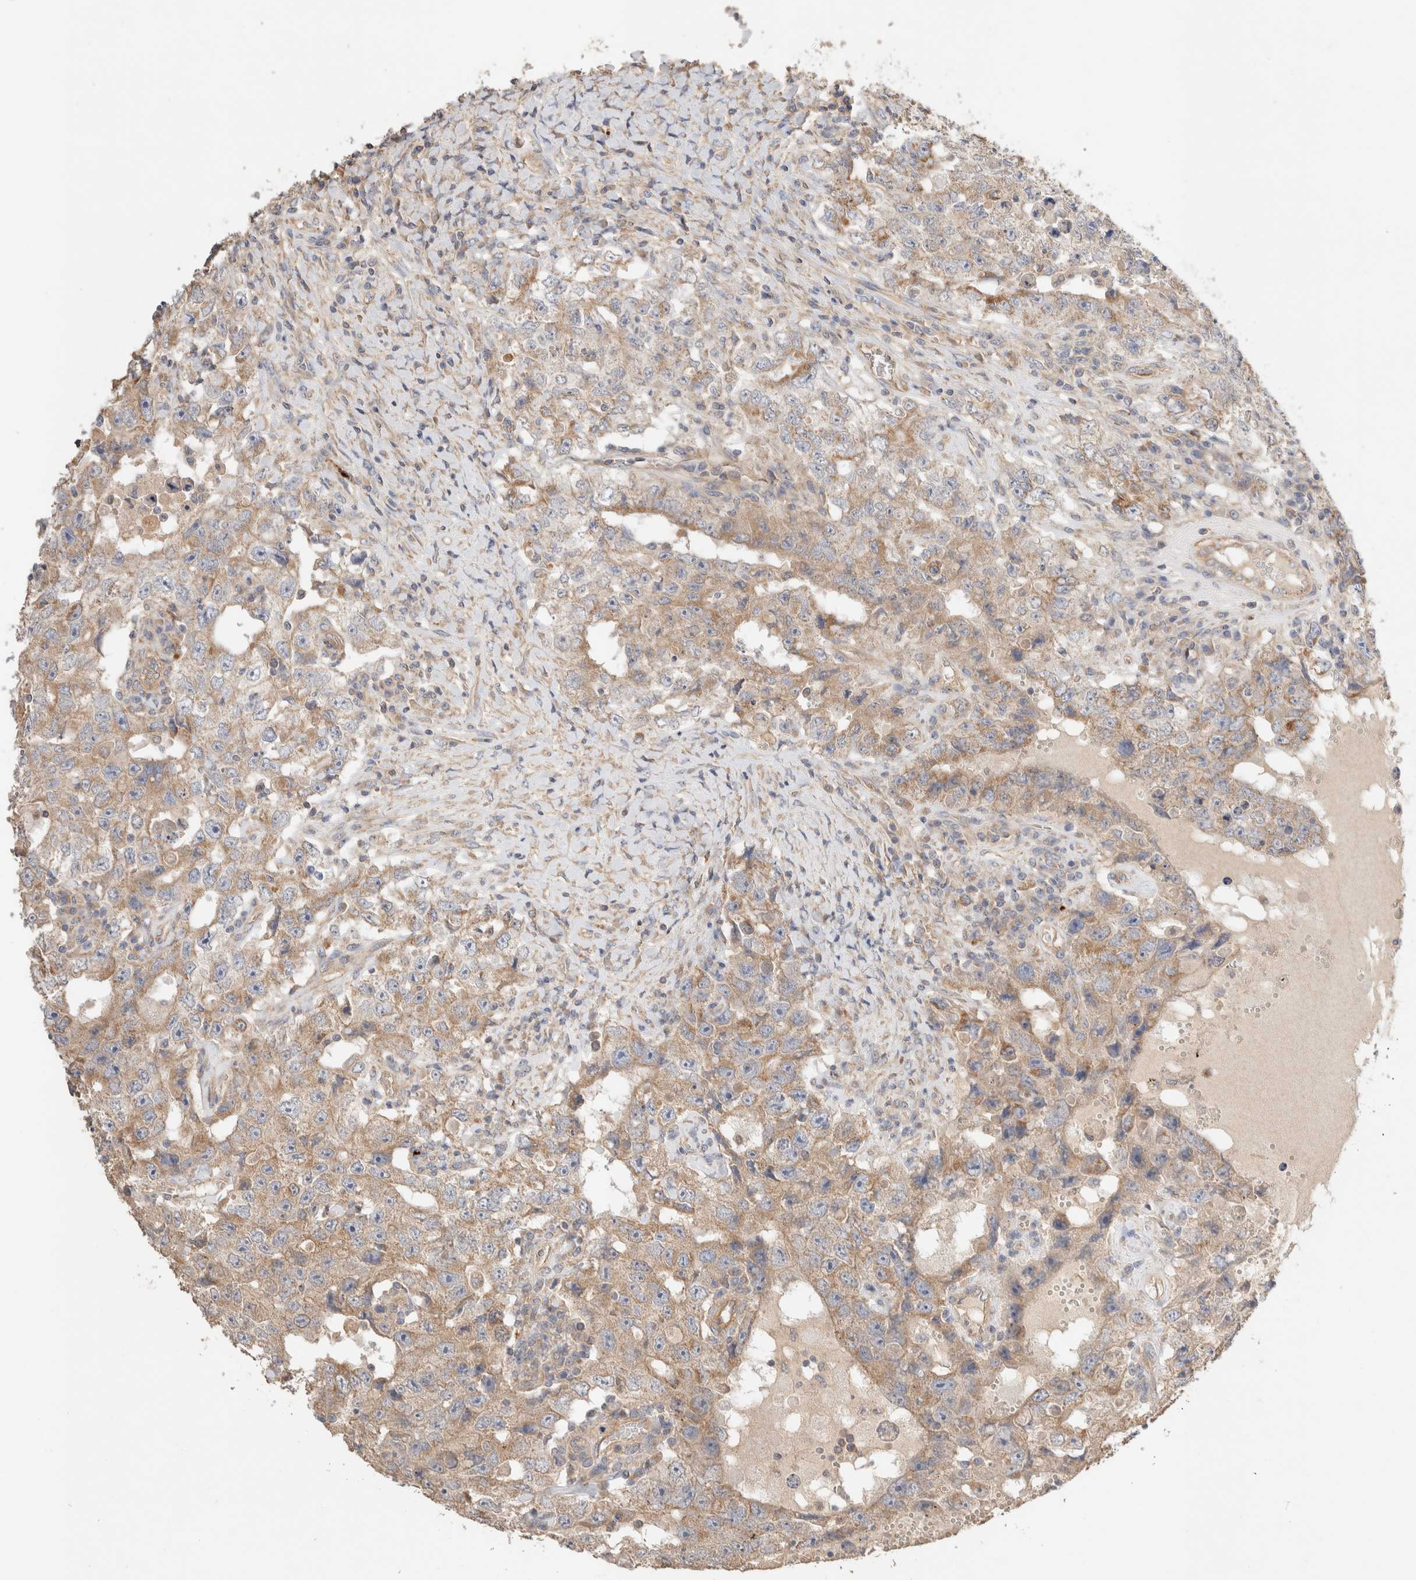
{"staining": {"intensity": "weak", "quantity": ">75%", "location": "cytoplasmic/membranous"}, "tissue": "testis cancer", "cell_type": "Tumor cells", "image_type": "cancer", "snomed": [{"axis": "morphology", "description": "Carcinoma, Embryonal, NOS"}, {"axis": "topography", "description": "Testis"}], "caption": "High-power microscopy captured an immunohistochemistry (IHC) photomicrograph of testis embryonal carcinoma, revealing weak cytoplasmic/membranous positivity in approximately >75% of tumor cells. (DAB = brown stain, brightfield microscopy at high magnification).", "gene": "B3GNTL1", "patient": {"sex": "male", "age": 26}}